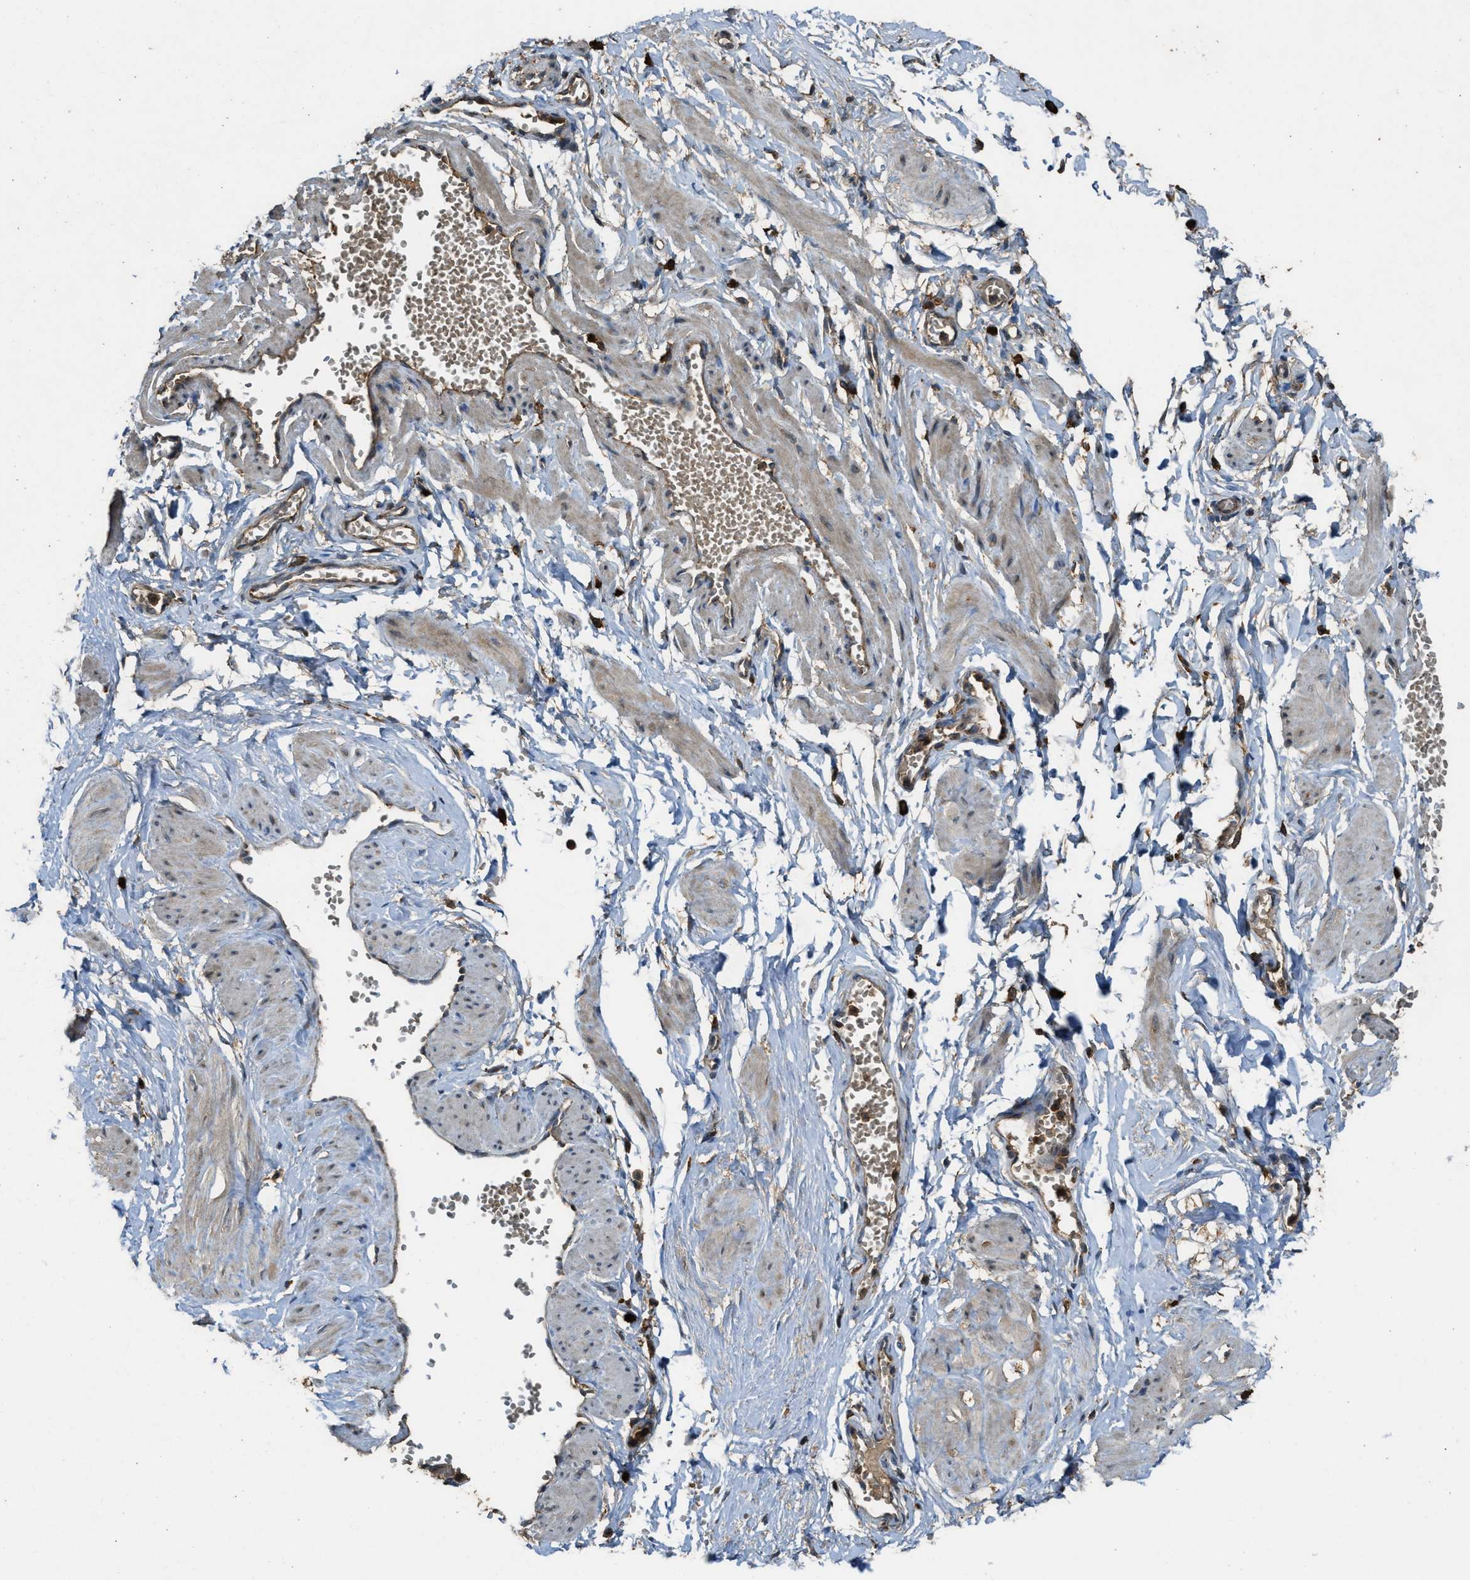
{"staining": {"intensity": "moderate", "quantity": ">75%", "location": "cytoplasmic/membranous"}, "tissue": "adipose tissue", "cell_type": "Adipocytes", "image_type": "normal", "snomed": [{"axis": "morphology", "description": "Normal tissue, NOS"}, {"axis": "topography", "description": "Soft tissue"}, {"axis": "topography", "description": "Vascular tissue"}], "caption": "Moderate cytoplasmic/membranous expression is identified in about >75% of adipocytes in benign adipose tissue. Immunohistochemistry stains the protein of interest in brown and the nuclei are stained blue.", "gene": "MAP3K8", "patient": {"sex": "female", "age": 35}}